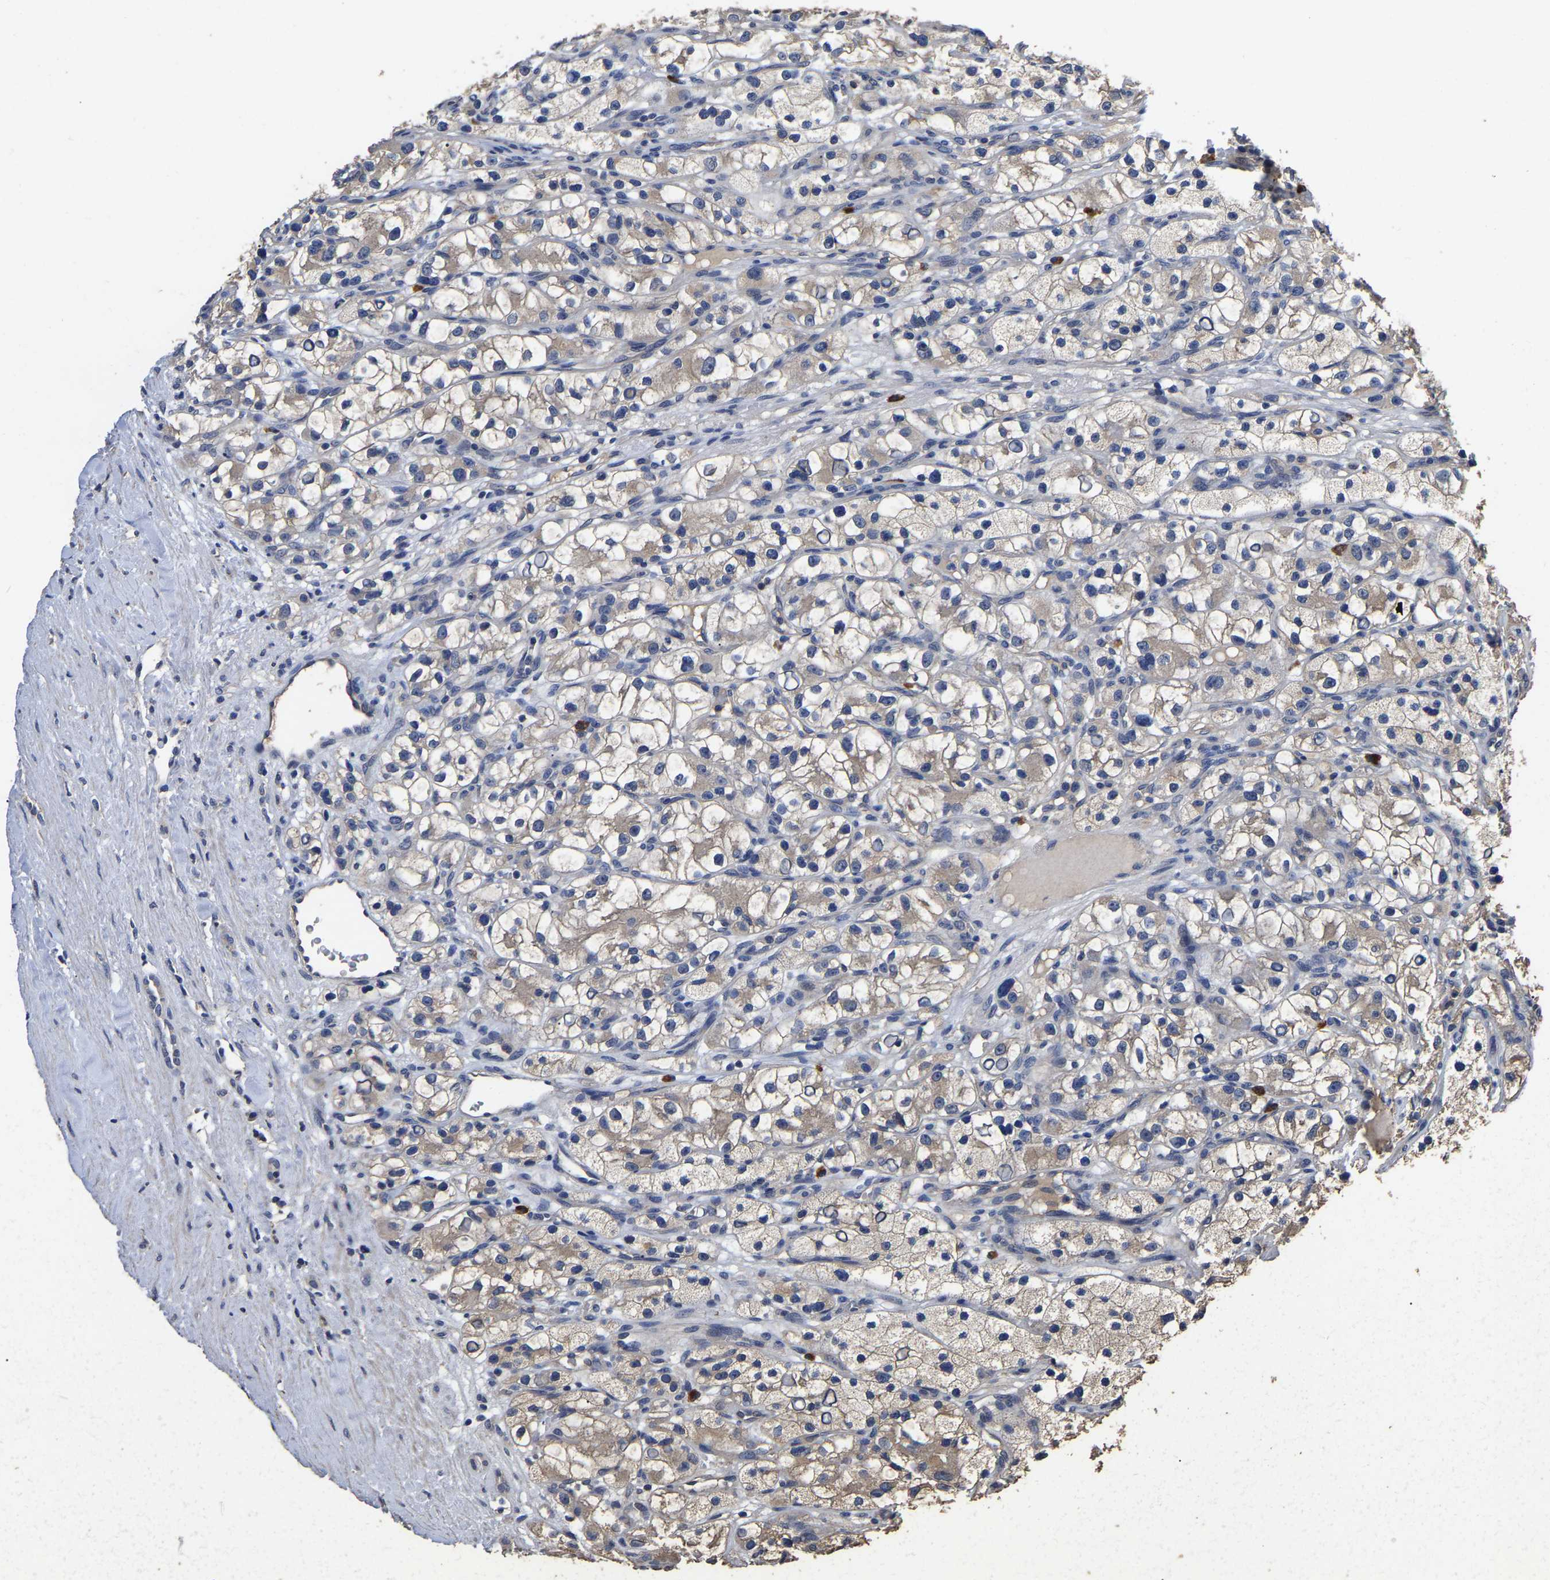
{"staining": {"intensity": "weak", "quantity": "25%-75%", "location": "cytoplasmic/membranous"}, "tissue": "renal cancer", "cell_type": "Tumor cells", "image_type": "cancer", "snomed": [{"axis": "morphology", "description": "Adenocarcinoma, NOS"}, {"axis": "topography", "description": "Kidney"}], "caption": "High-magnification brightfield microscopy of adenocarcinoma (renal) stained with DAB (3,3'-diaminobenzidine) (brown) and counterstained with hematoxylin (blue). tumor cells exhibit weak cytoplasmic/membranous staining is seen in approximately25%-75% of cells.", "gene": "STK32C", "patient": {"sex": "female", "age": 57}}